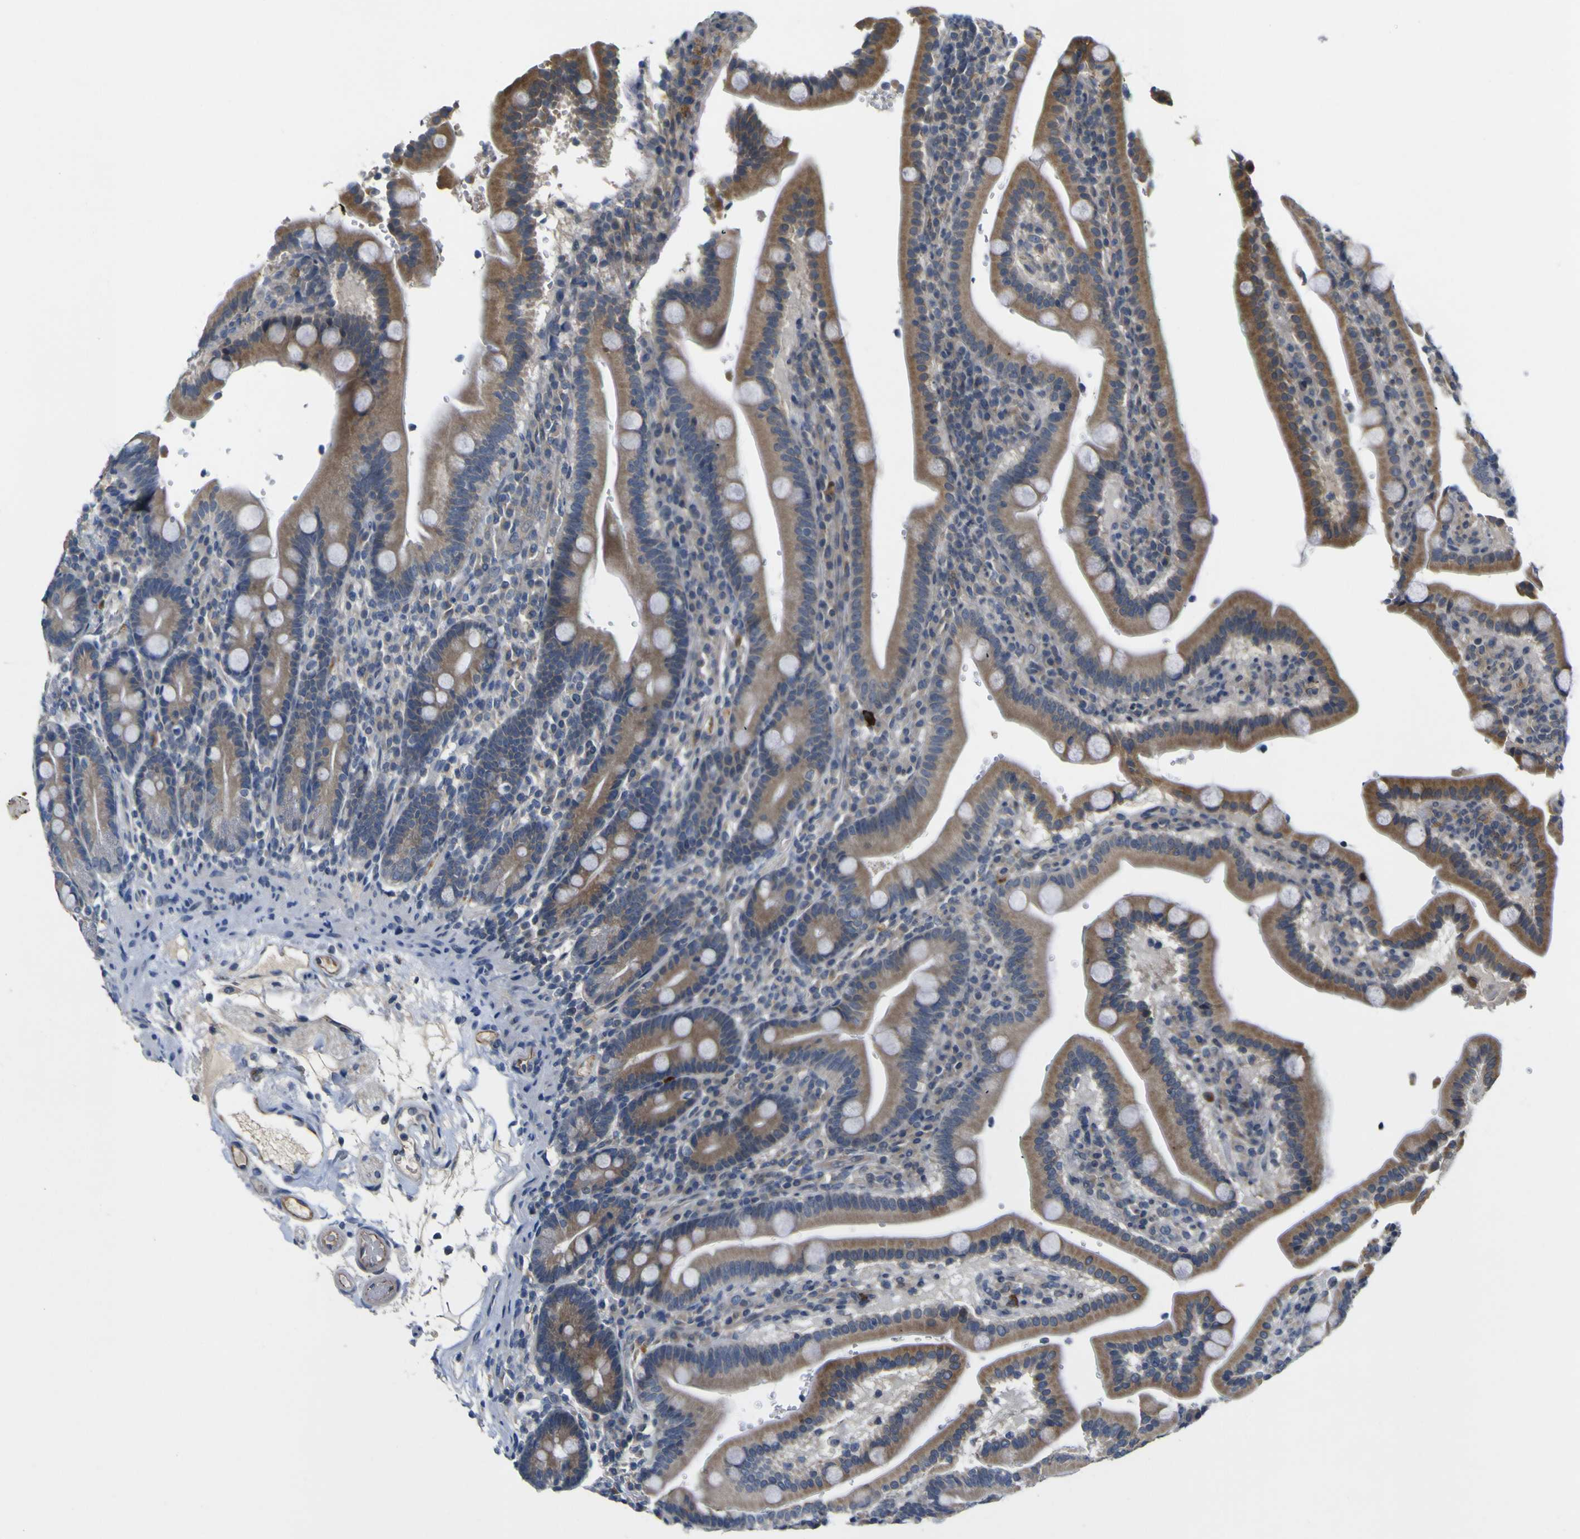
{"staining": {"intensity": "moderate", "quantity": ">75%", "location": "cytoplasmic/membranous"}, "tissue": "duodenum", "cell_type": "Glandular cells", "image_type": "normal", "snomed": [{"axis": "morphology", "description": "Normal tissue, NOS"}, {"axis": "topography", "description": "Small intestine, NOS"}], "caption": "IHC micrograph of benign duodenum stained for a protein (brown), which reveals medium levels of moderate cytoplasmic/membranous positivity in approximately >75% of glandular cells.", "gene": "LDLR", "patient": {"sex": "female", "age": 71}}